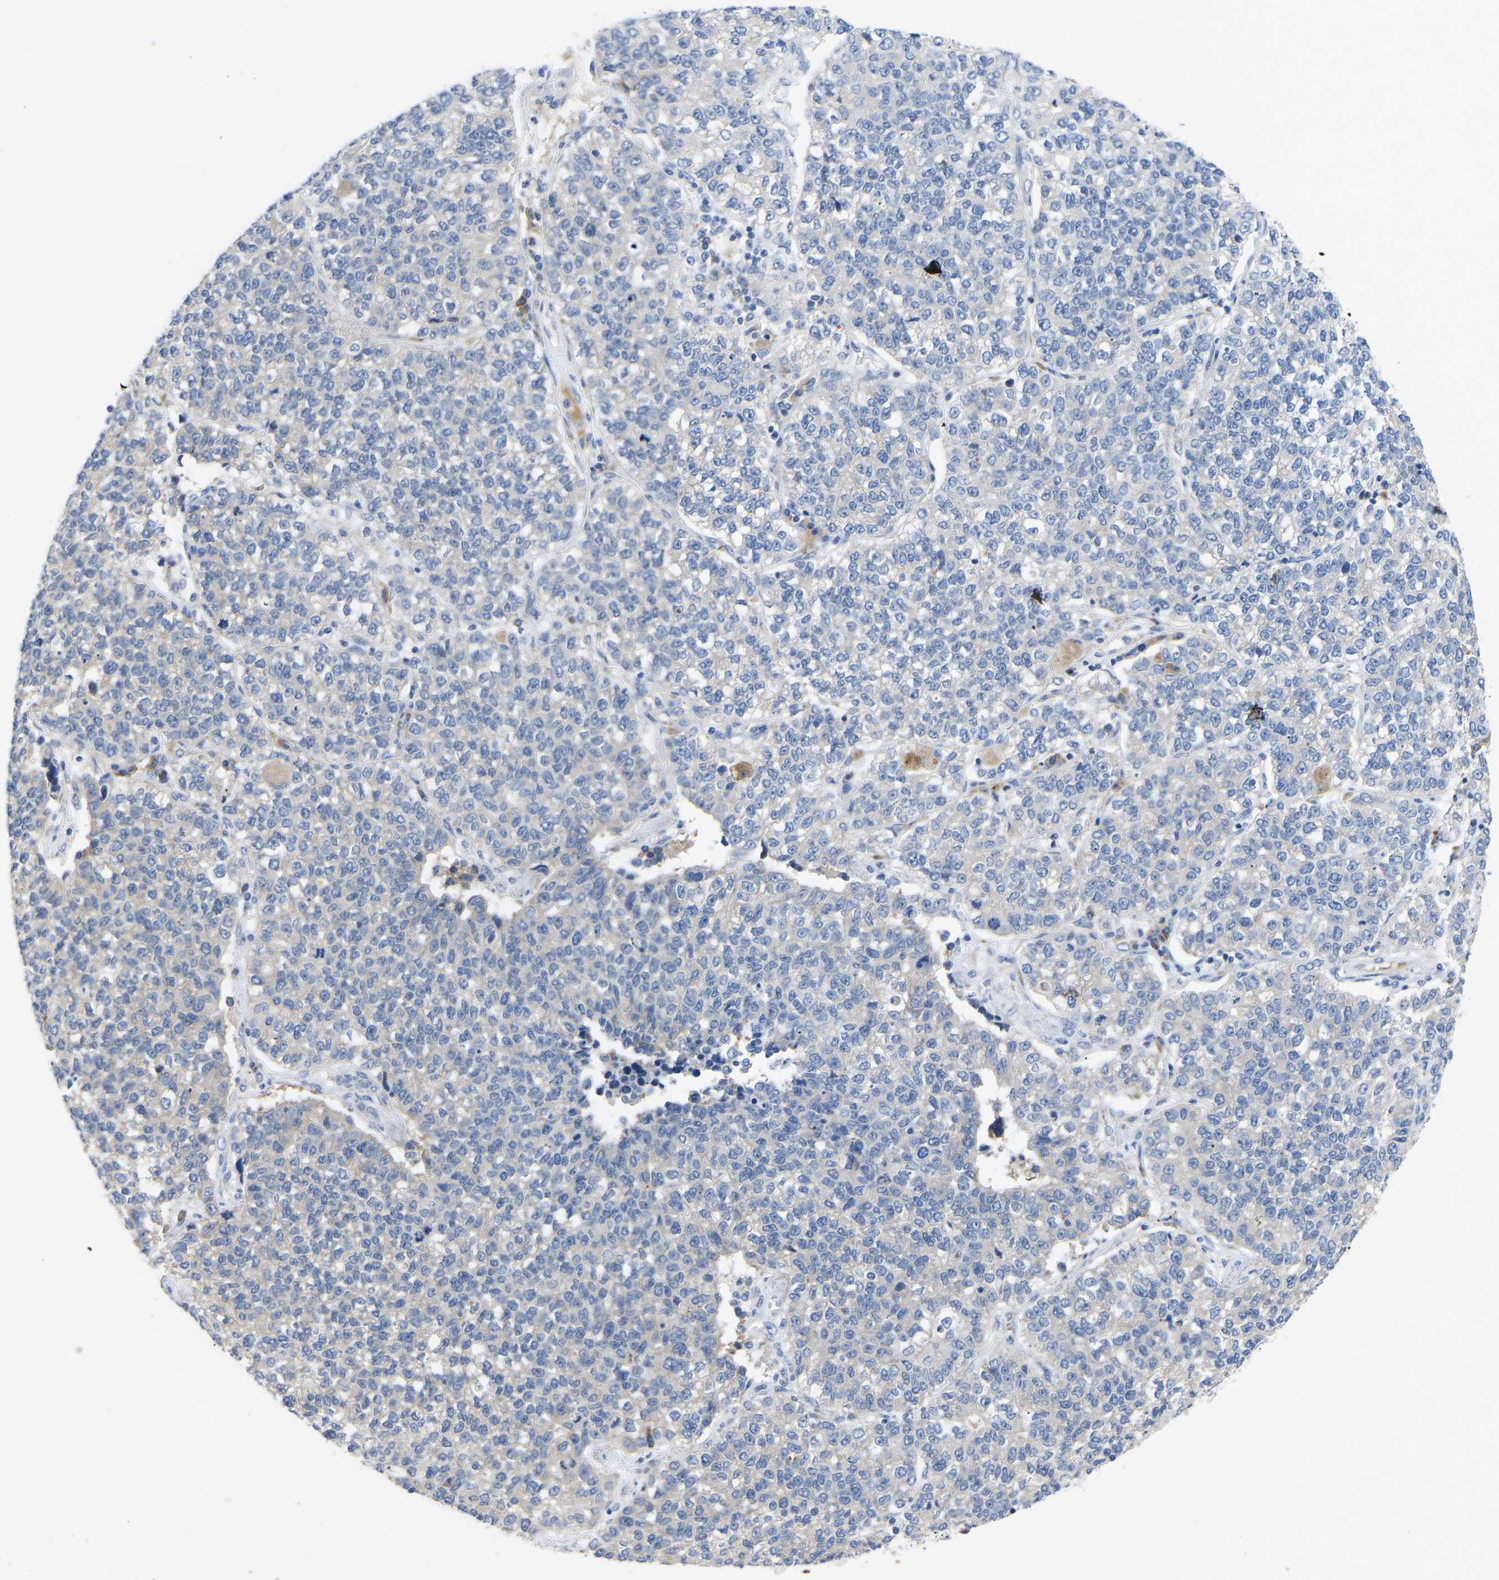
{"staining": {"intensity": "negative", "quantity": "none", "location": "none"}, "tissue": "lung cancer", "cell_type": "Tumor cells", "image_type": "cancer", "snomed": [{"axis": "morphology", "description": "Adenocarcinoma, NOS"}, {"axis": "topography", "description": "Lung"}], "caption": "A photomicrograph of adenocarcinoma (lung) stained for a protein displays no brown staining in tumor cells. (DAB (3,3'-diaminobenzidine) IHC with hematoxylin counter stain).", "gene": "ABCA10", "patient": {"sex": "male", "age": 49}}